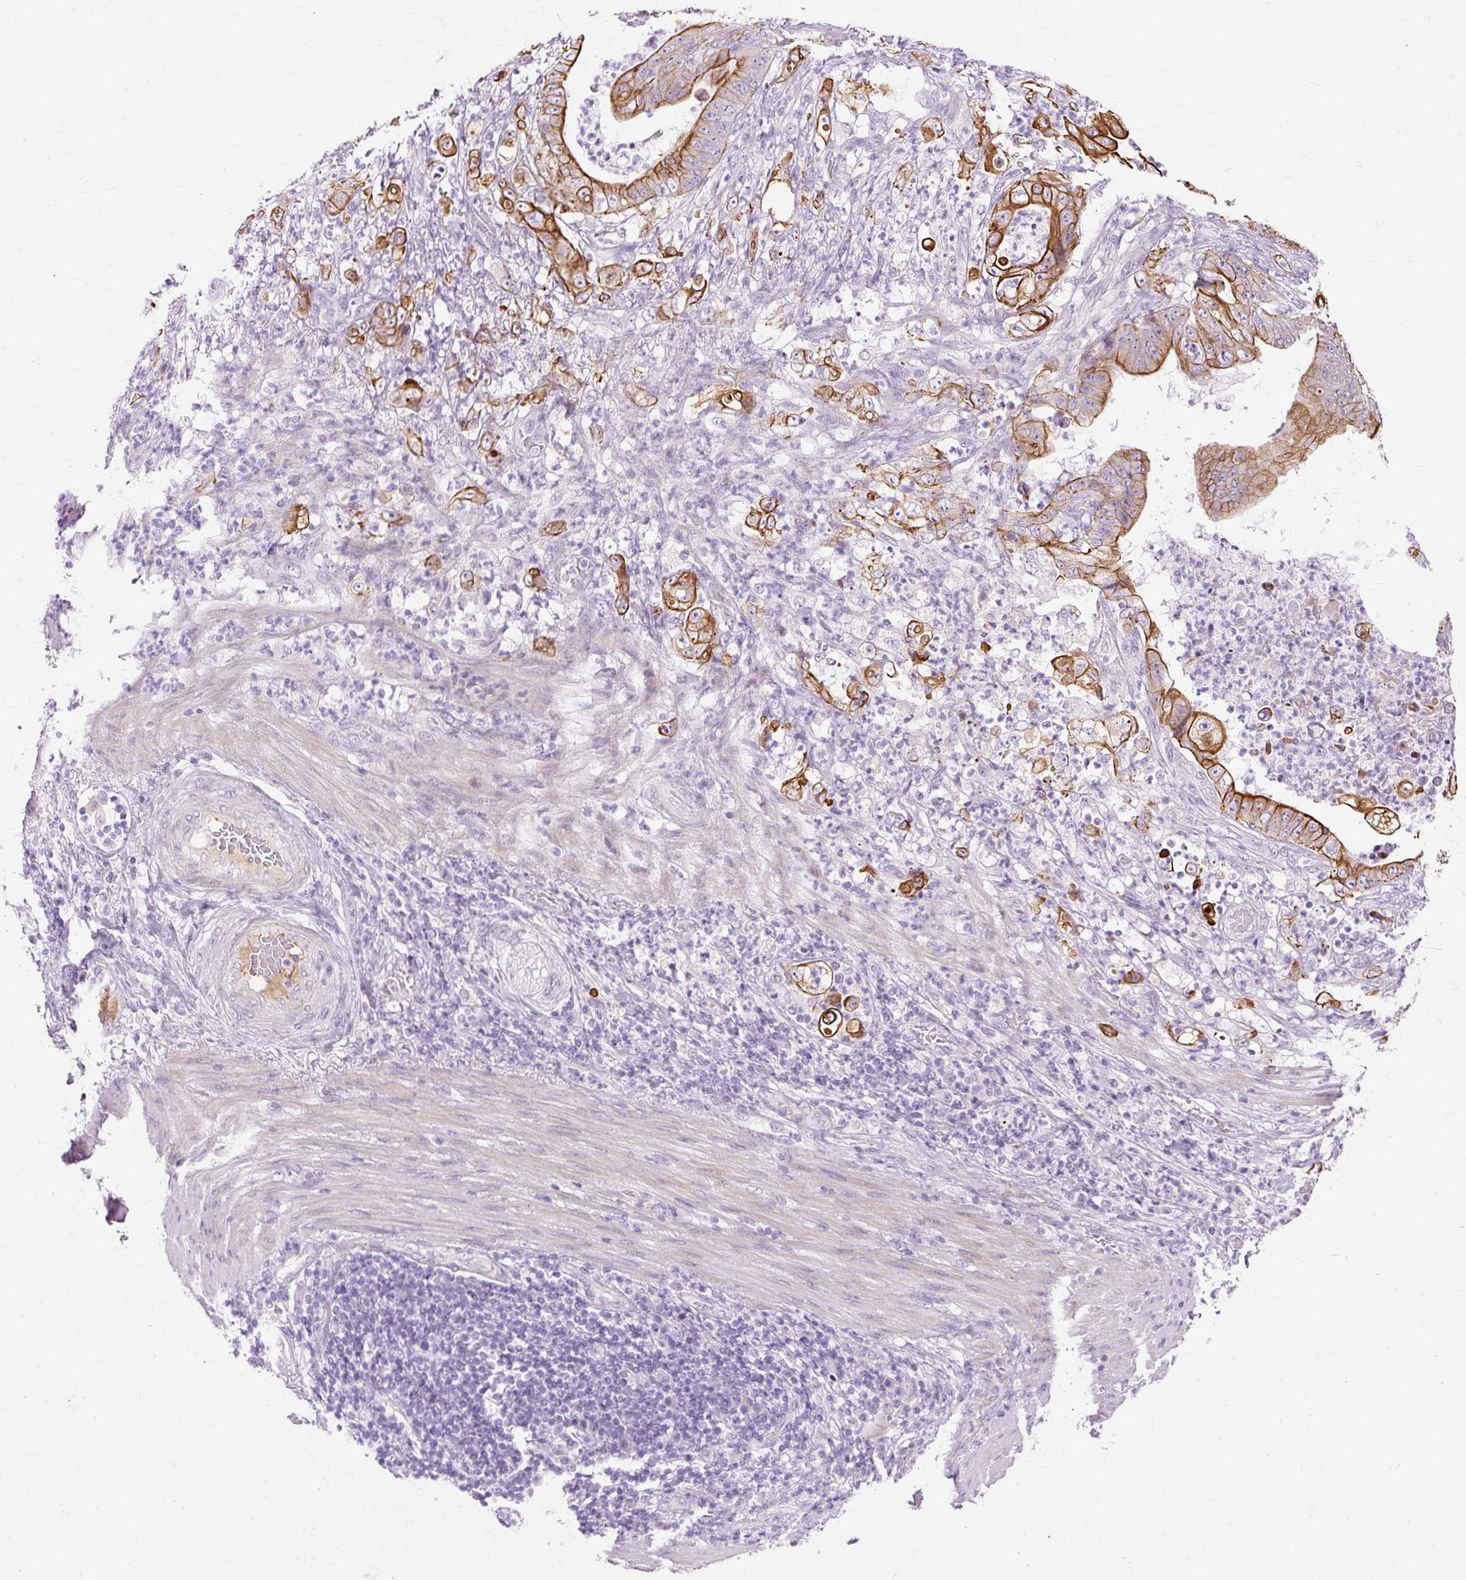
{"staining": {"intensity": "strong", "quantity": ">75%", "location": "cytoplasmic/membranous"}, "tissue": "stomach cancer", "cell_type": "Tumor cells", "image_type": "cancer", "snomed": [{"axis": "morphology", "description": "Adenocarcinoma, NOS"}, {"axis": "topography", "description": "Stomach"}], "caption": "The photomicrograph demonstrates a brown stain indicating the presence of a protein in the cytoplasmic/membranous of tumor cells in stomach cancer (adenocarcinoma). The staining was performed using DAB to visualize the protein expression in brown, while the nuclei were stained in blue with hematoxylin (Magnification: 20x).", "gene": "DCTN4", "patient": {"sex": "female", "age": 73}}